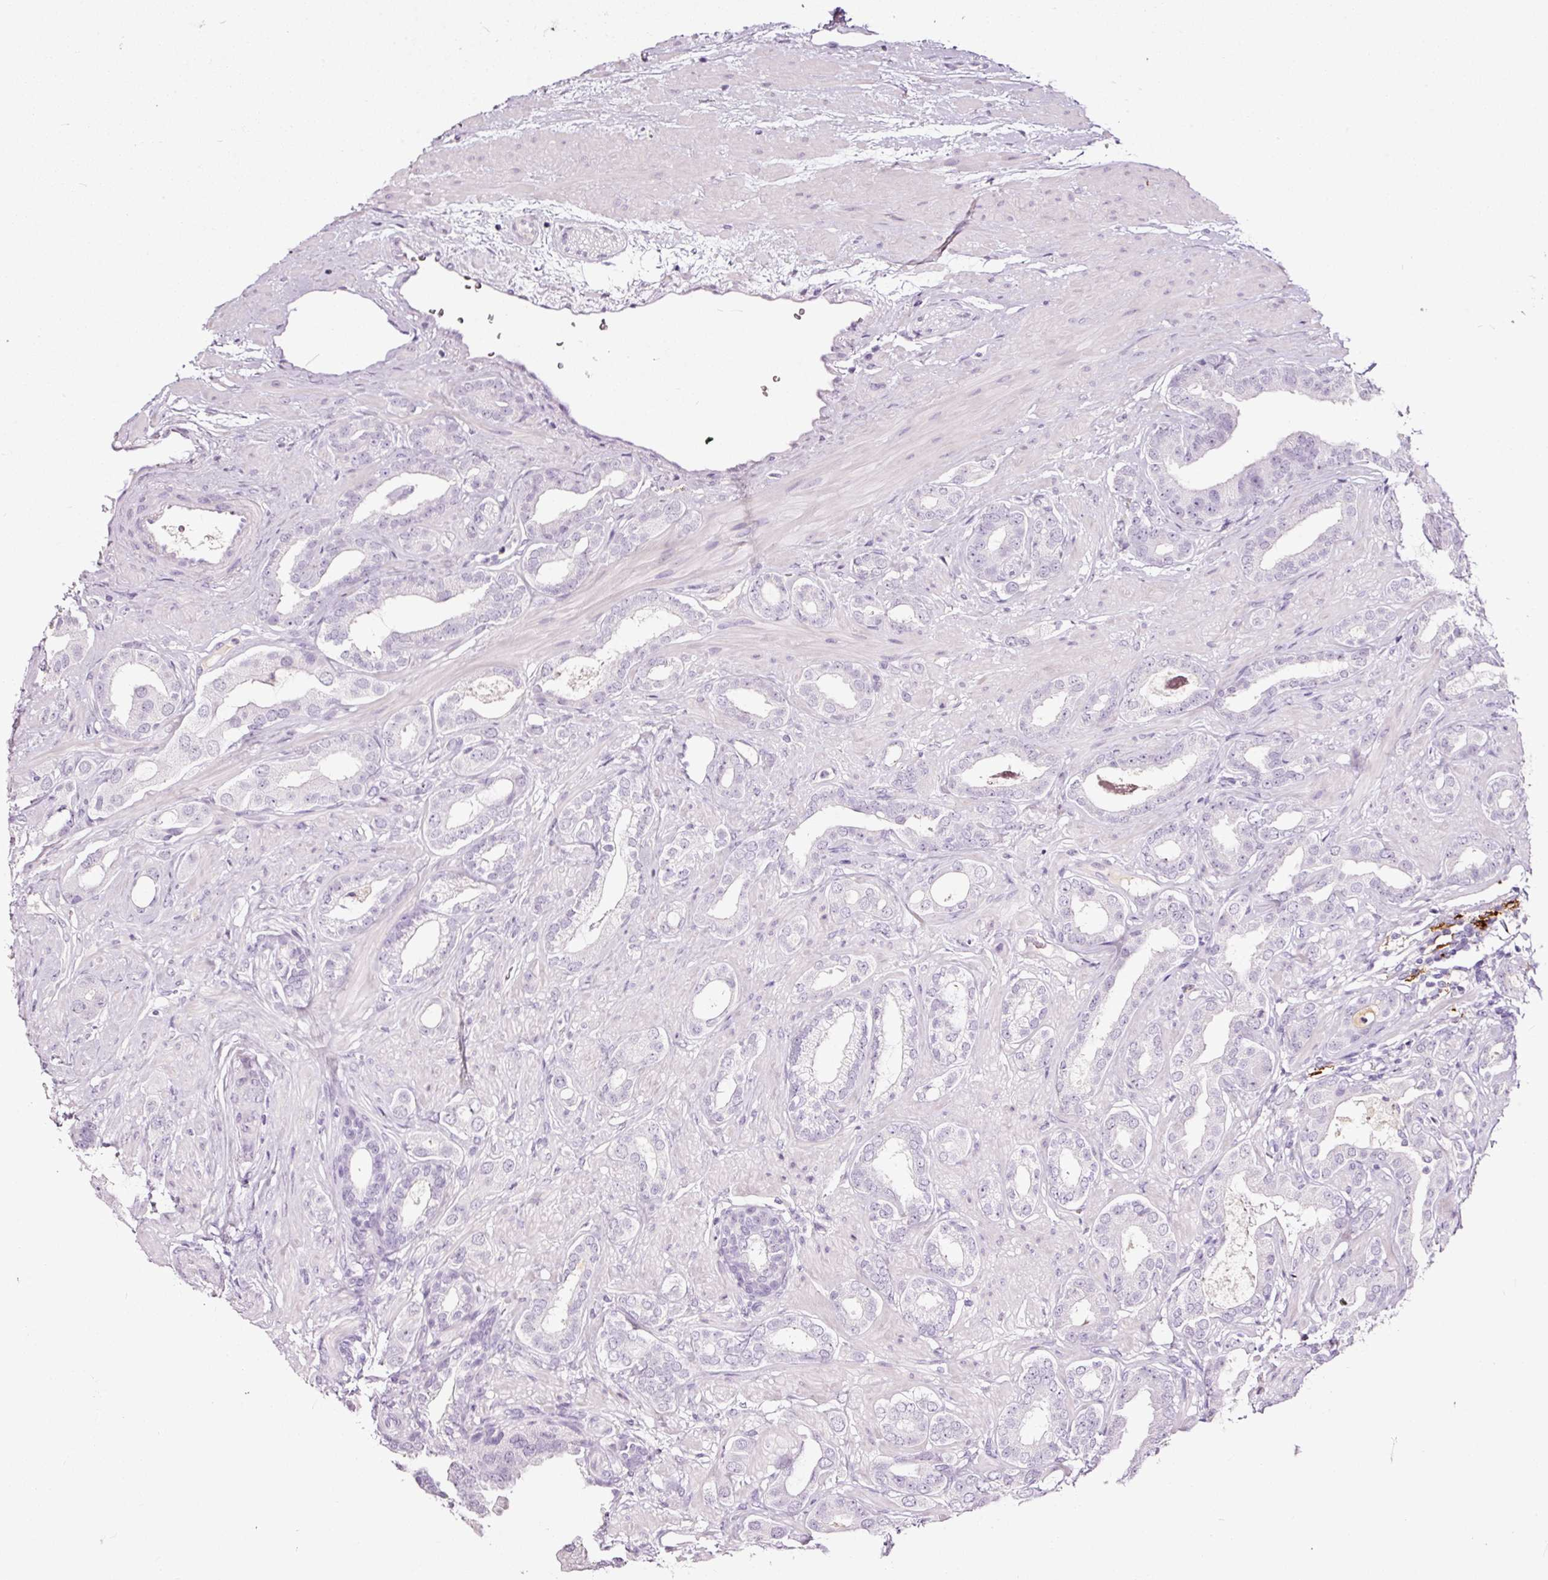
{"staining": {"intensity": "negative", "quantity": "none", "location": "none"}, "tissue": "prostate cancer", "cell_type": "Tumor cells", "image_type": "cancer", "snomed": [{"axis": "morphology", "description": "Adenocarcinoma, Low grade"}, {"axis": "topography", "description": "Prostate"}], "caption": "The immunohistochemistry (IHC) photomicrograph has no significant expression in tumor cells of low-grade adenocarcinoma (prostate) tissue.", "gene": "LAMP3", "patient": {"sex": "male", "age": 57}}